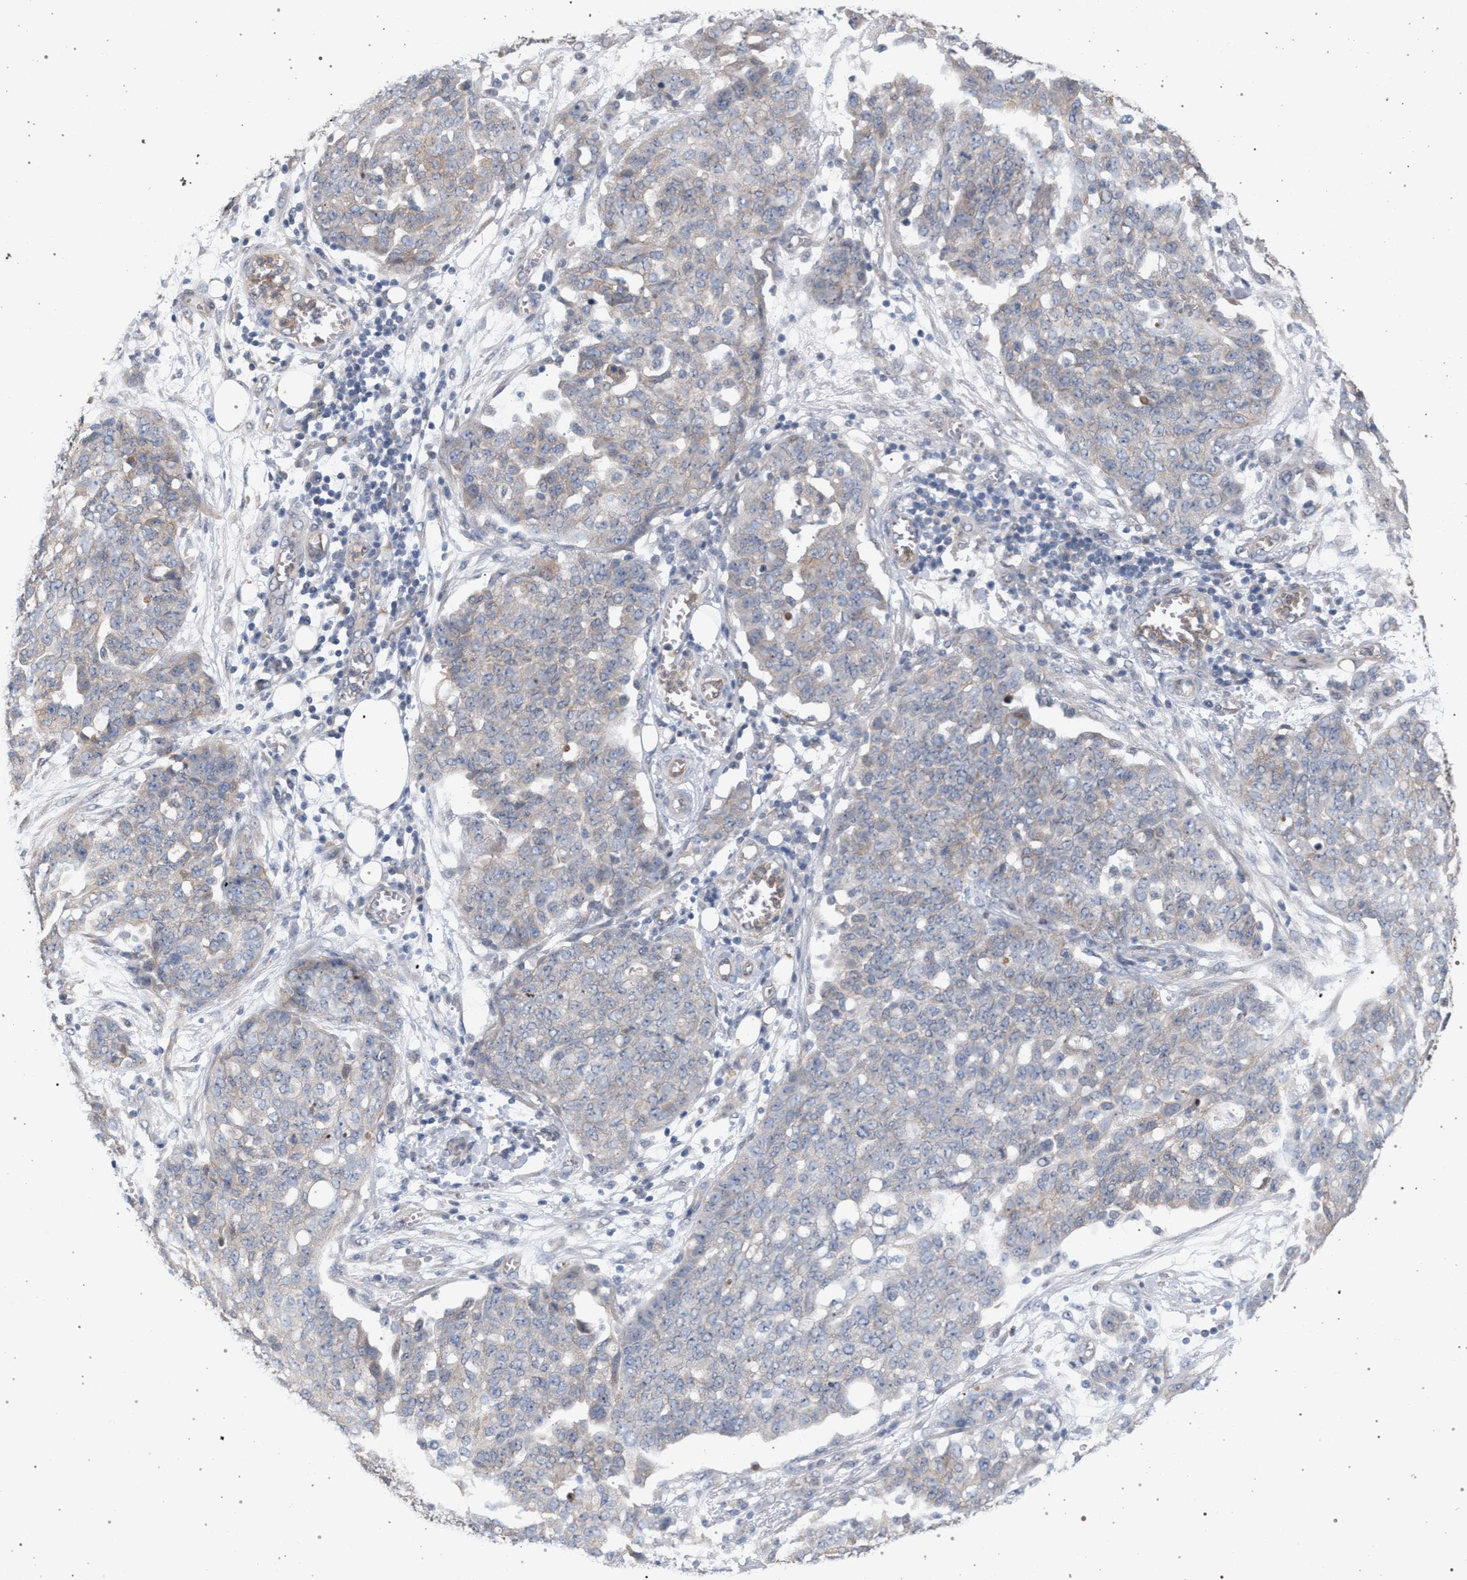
{"staining": {"intensity": "weak", "quantity": "<25%", "location": "cytoplasmic/membranous"}, "tissue": "ovarian cancer", "cell_type": "Tumor cells", "image_type": "cancer", "snomed": [{"axis": "morphology", "description": "Cystadenocarcinoma, serous, NOS"}, {"axis": "topography", "description": "Soft tissue"}, {"axis": "topography", "description": "Ovary"}], "caption": "Immunohistochemical staining of human ovarian cancer displays no significant staining in tumor cells.", "gene": "ARPC5L", "patient": {"sex": "female", "age": 57}}